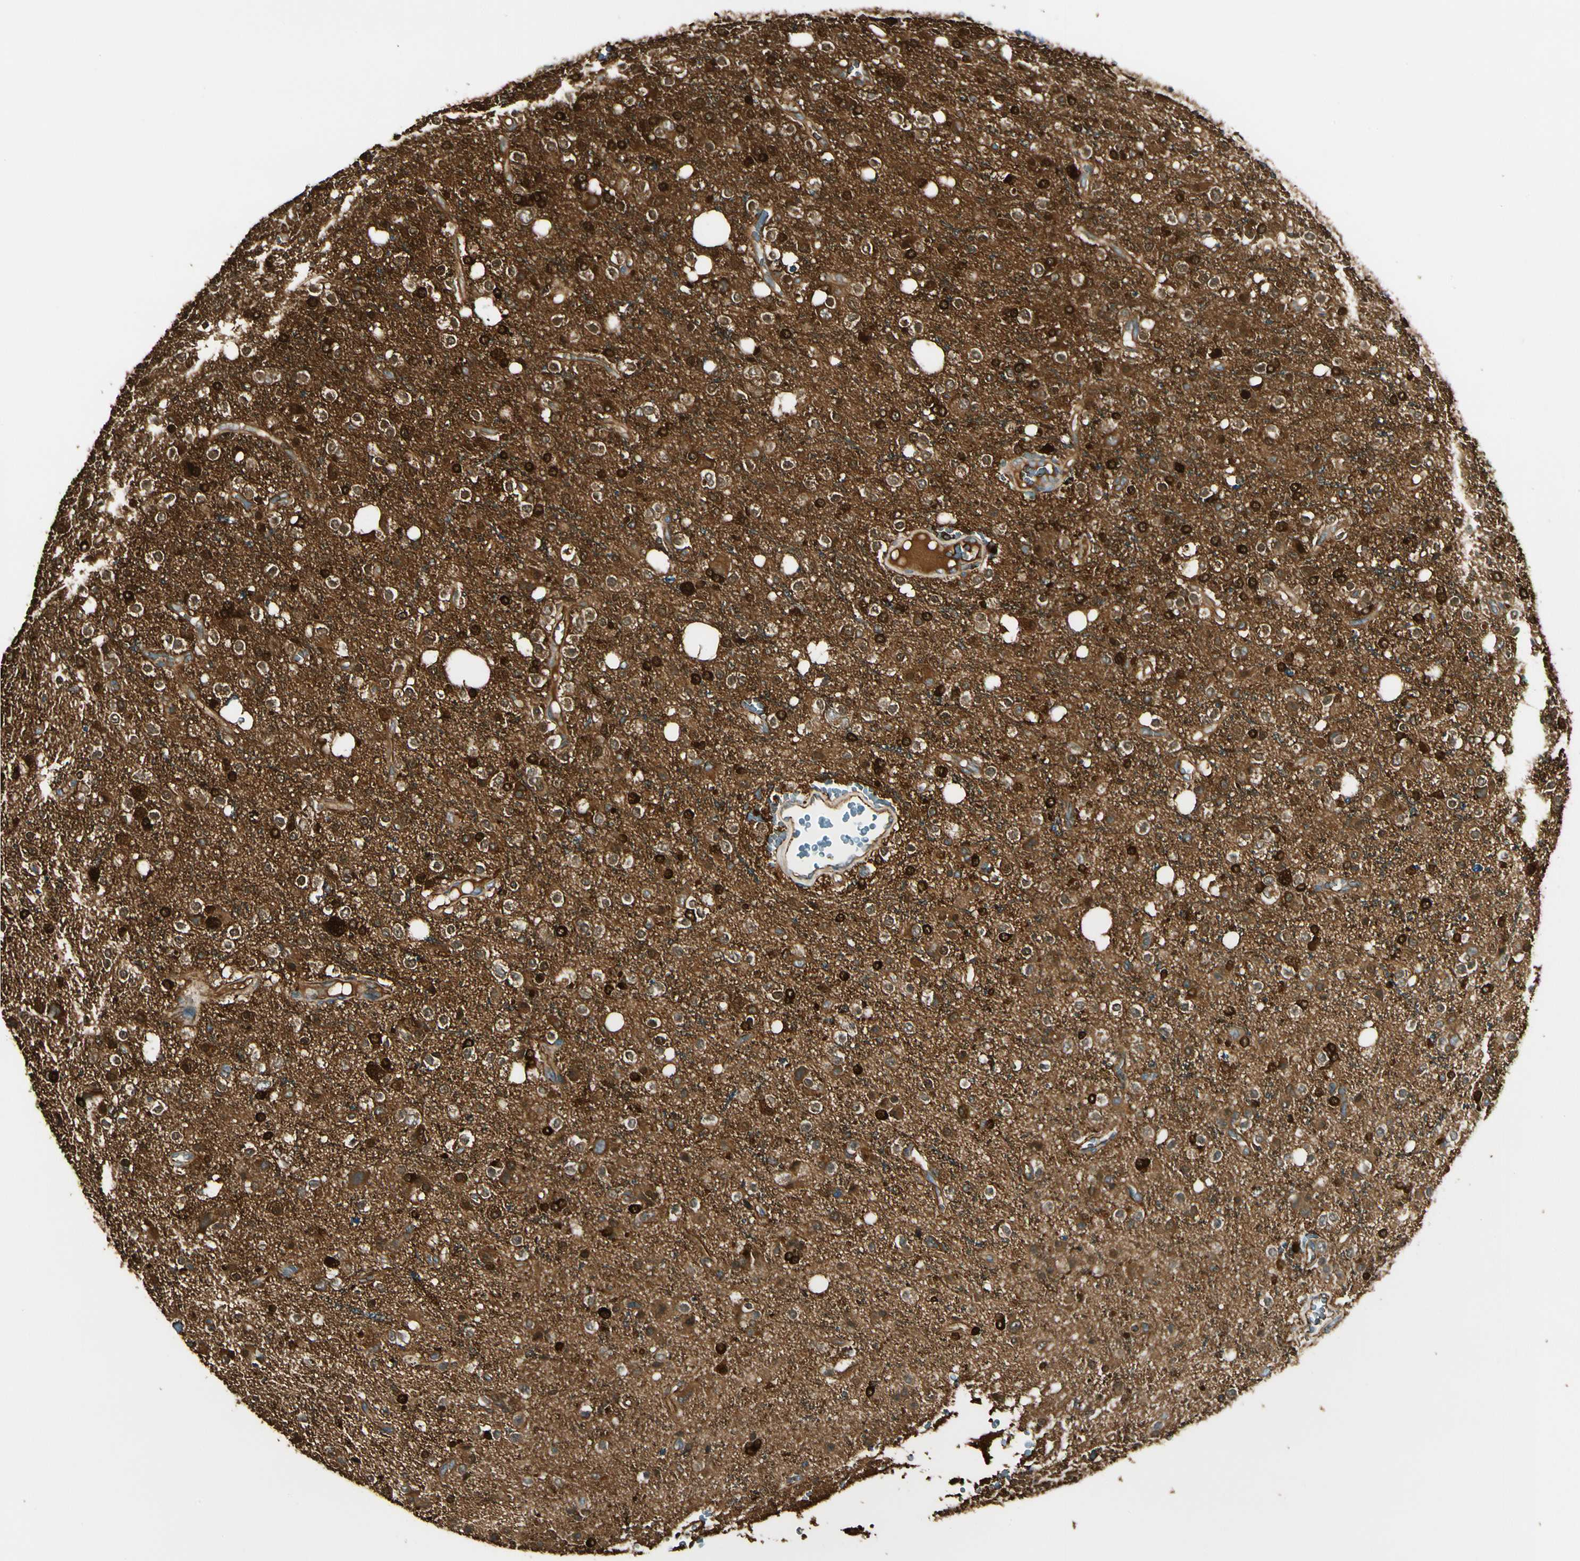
{"staining": {"intensity": "strong", "quantity": ">75%", "location": "nuclear"}, "tissue": "glioma", "cell_type": "Tumor cells", "image_type": "cancer", "snomed": [{"axis": "morphology", "description": "Glioma, malignant, High grade"}, {"axis": "topography", "description": "Brain"}], "caption": "Tumor cells show strong nuclear expression in approximately >75% of cells in malignant high-grade glioma.", "gene": "FTH1", "patient": {"sex": "male", "age": 47}}